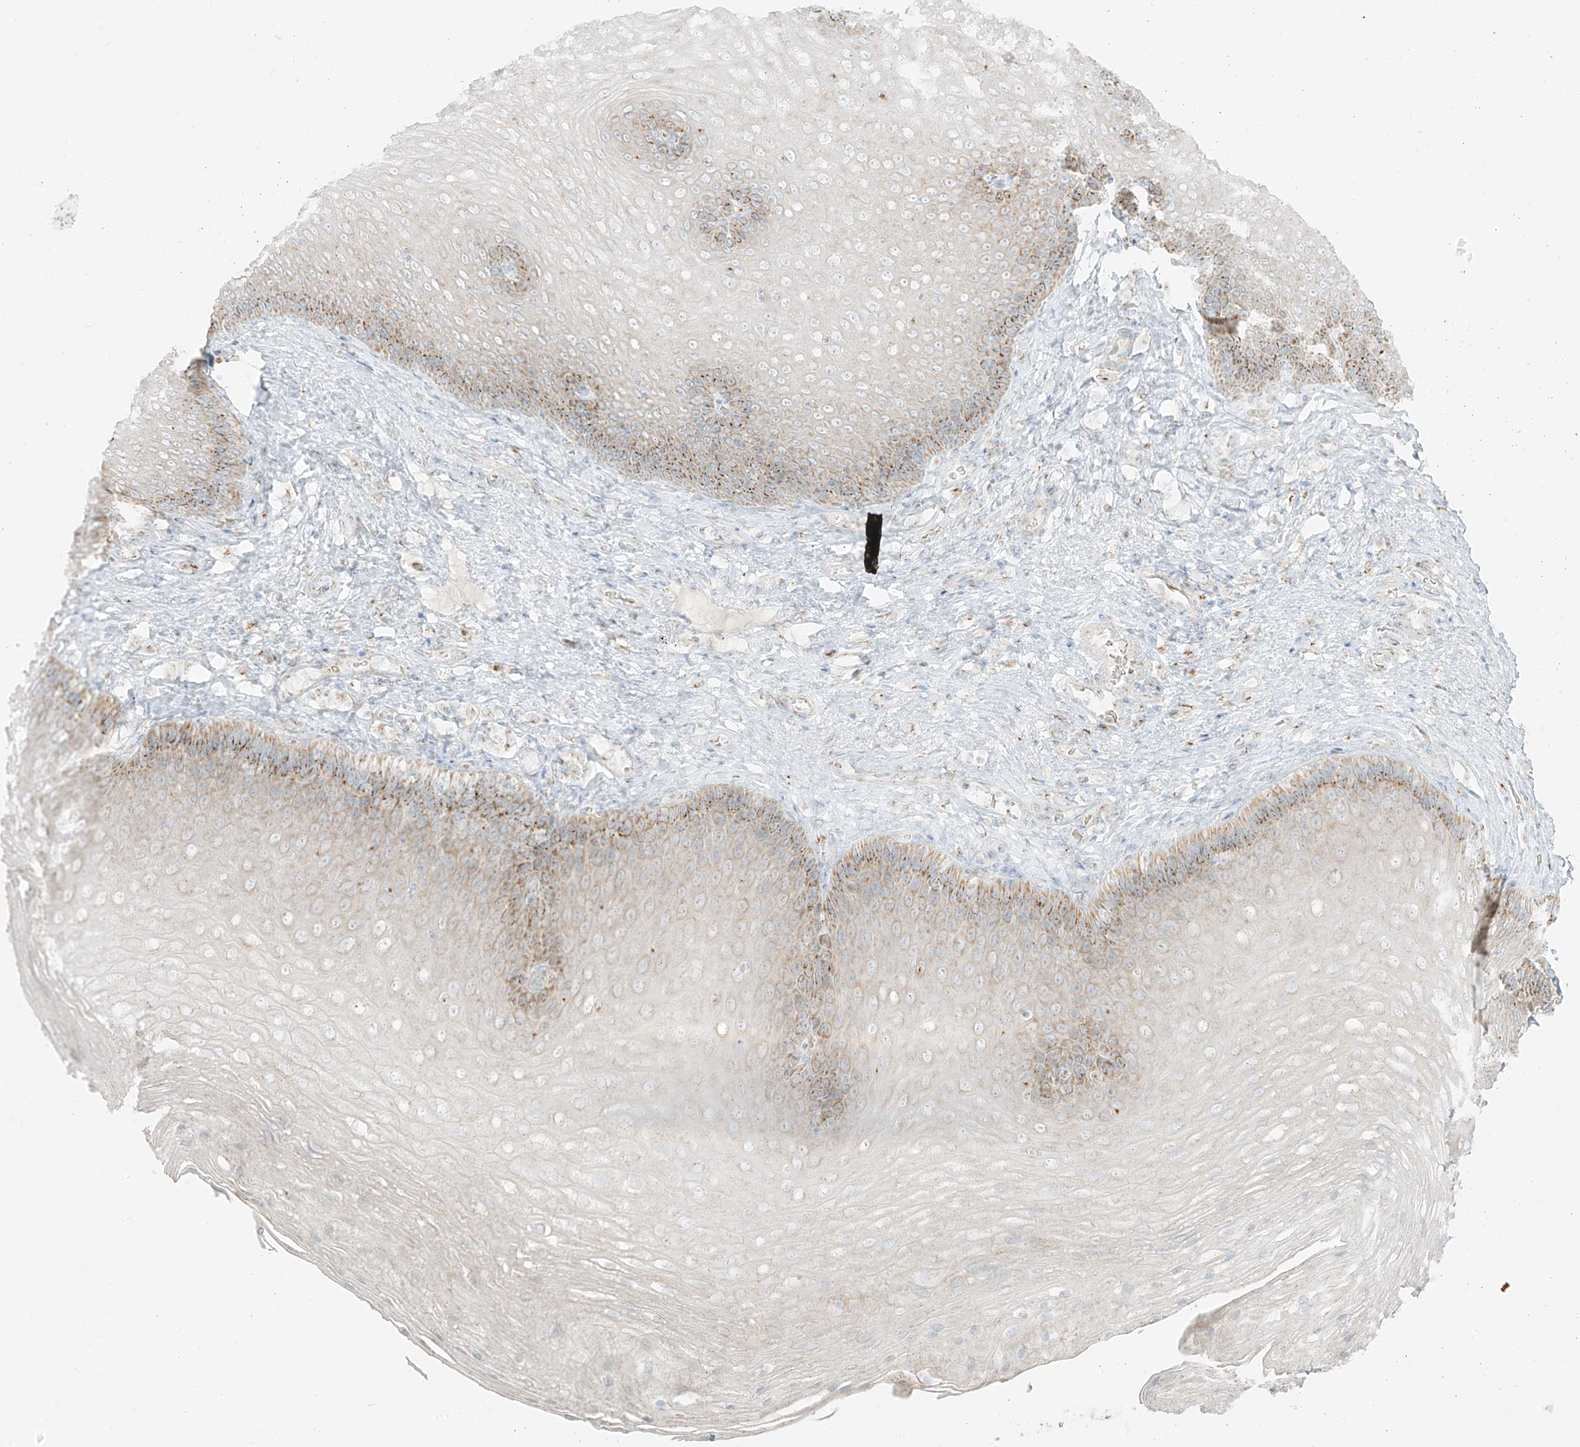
{"staining": {"intensity": "moderate", "quantity": "25%-75%", "location": "cytoplasmic/membranous"}, "tissue": "esophagus", "cell_type": "Squamous epithelial cells", "image_type": "normal", "snomed": [{"axis": "morphology", "description": "Normal tissue, NOS"}, {"axis": "topography", "description": "Esophagus"}], "caption": "Human esophagus stained for a protein (brown) demonstrates moderate cytoplasmic/membranous positive expression in approximately 25%-75% of squamous epithelial cells.", "gene": "TMEM87B", "patient": {"sex": "female", "age": 66}}